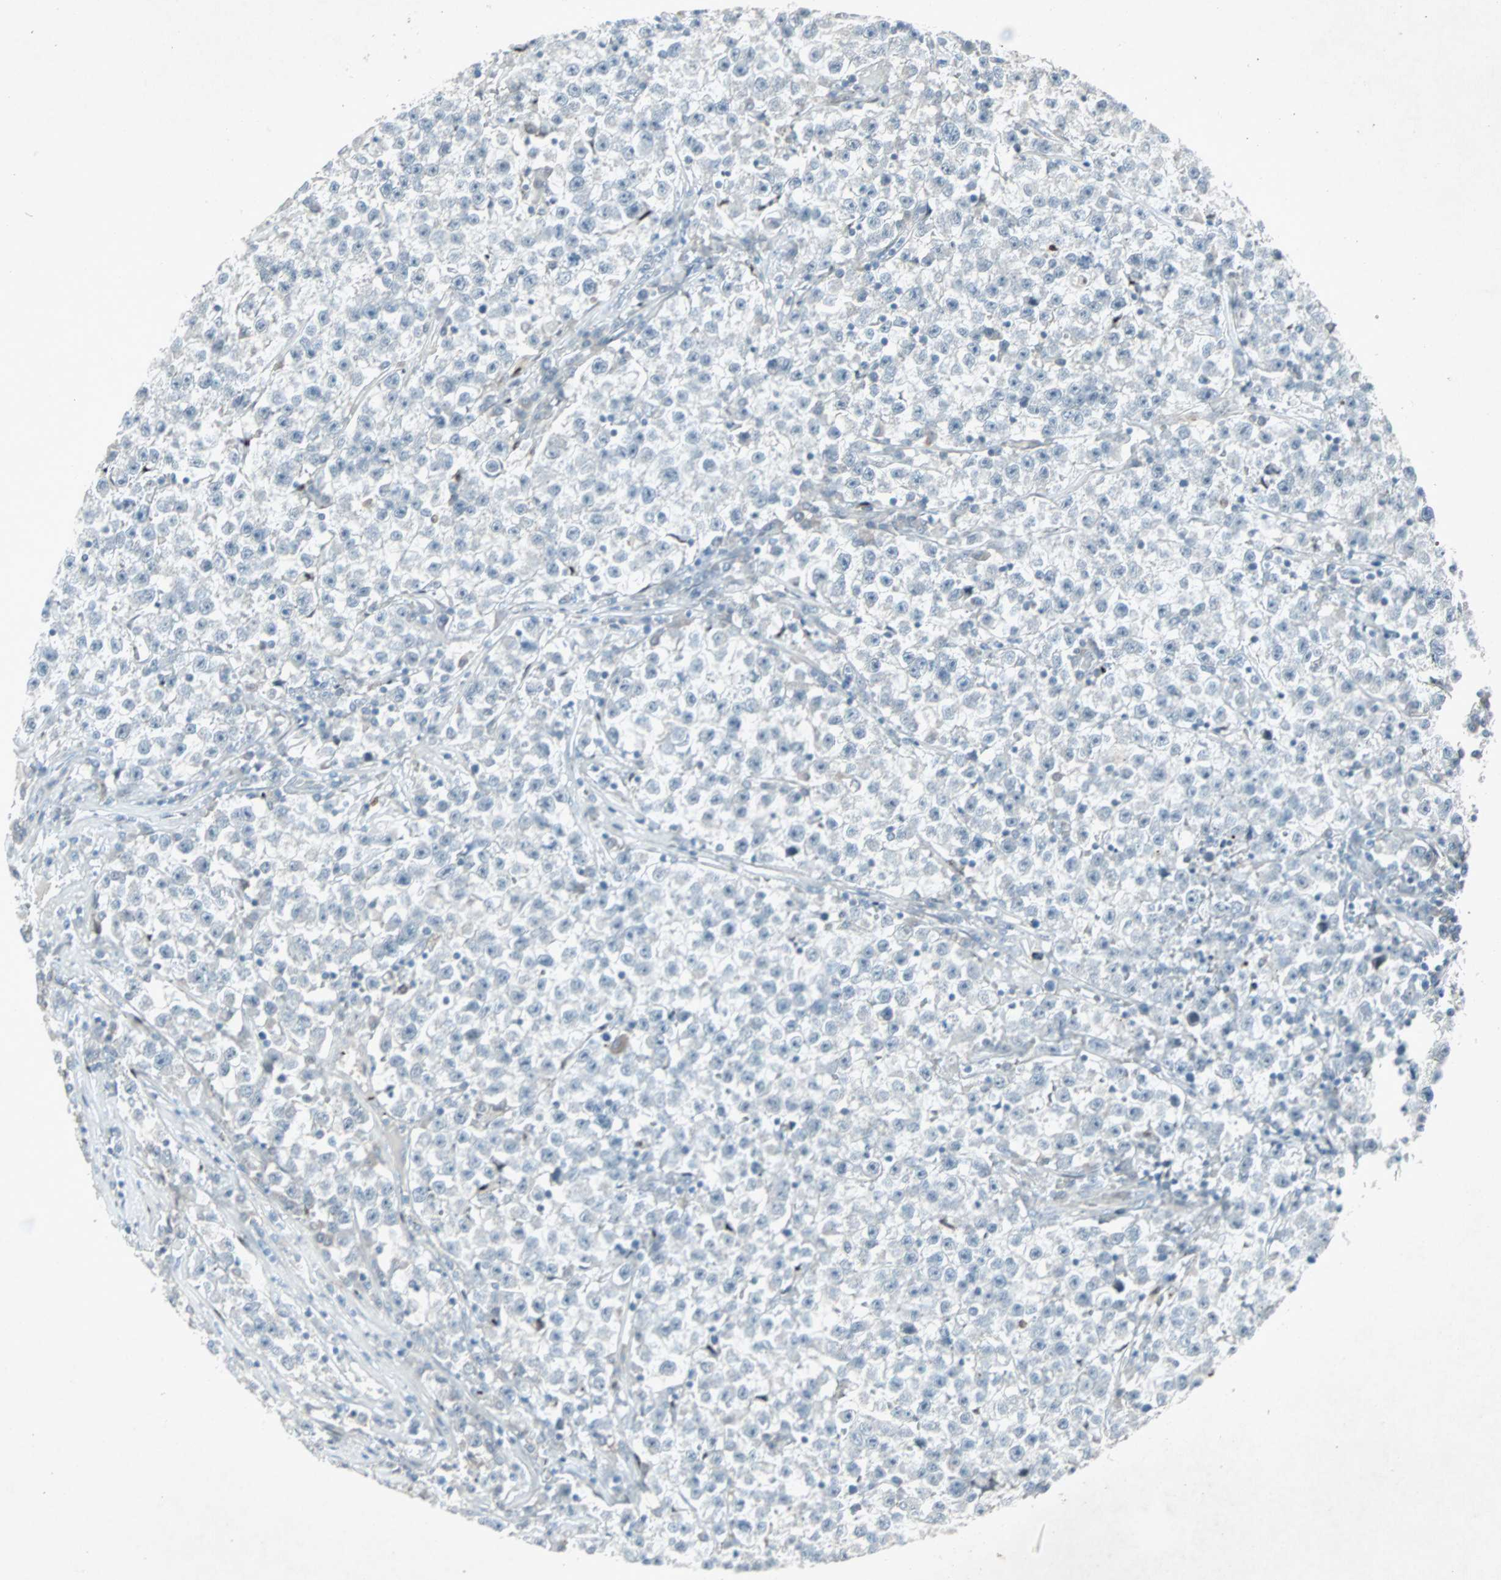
{"staining": {"intensity": "negative", "quantity": "none", "location": "none"}, "tissue": "testis cancer", "cell_type": "Tumor cells", "image_type": "cancer", "snomed": [{"axis": "morphology", "description": "Seminoma, NOS"}, {"axis": "topography", "description": "Testis"}], "caption": "The photomicrograph displays no significant staining in tumor cells of seminoma (testis). (DAB (3,3'-diaminobenzidine) immunohistochemistry (IHC), high magnification).", "gene": "LANCL3", "patient": {"sex": "male", "age": 22}}